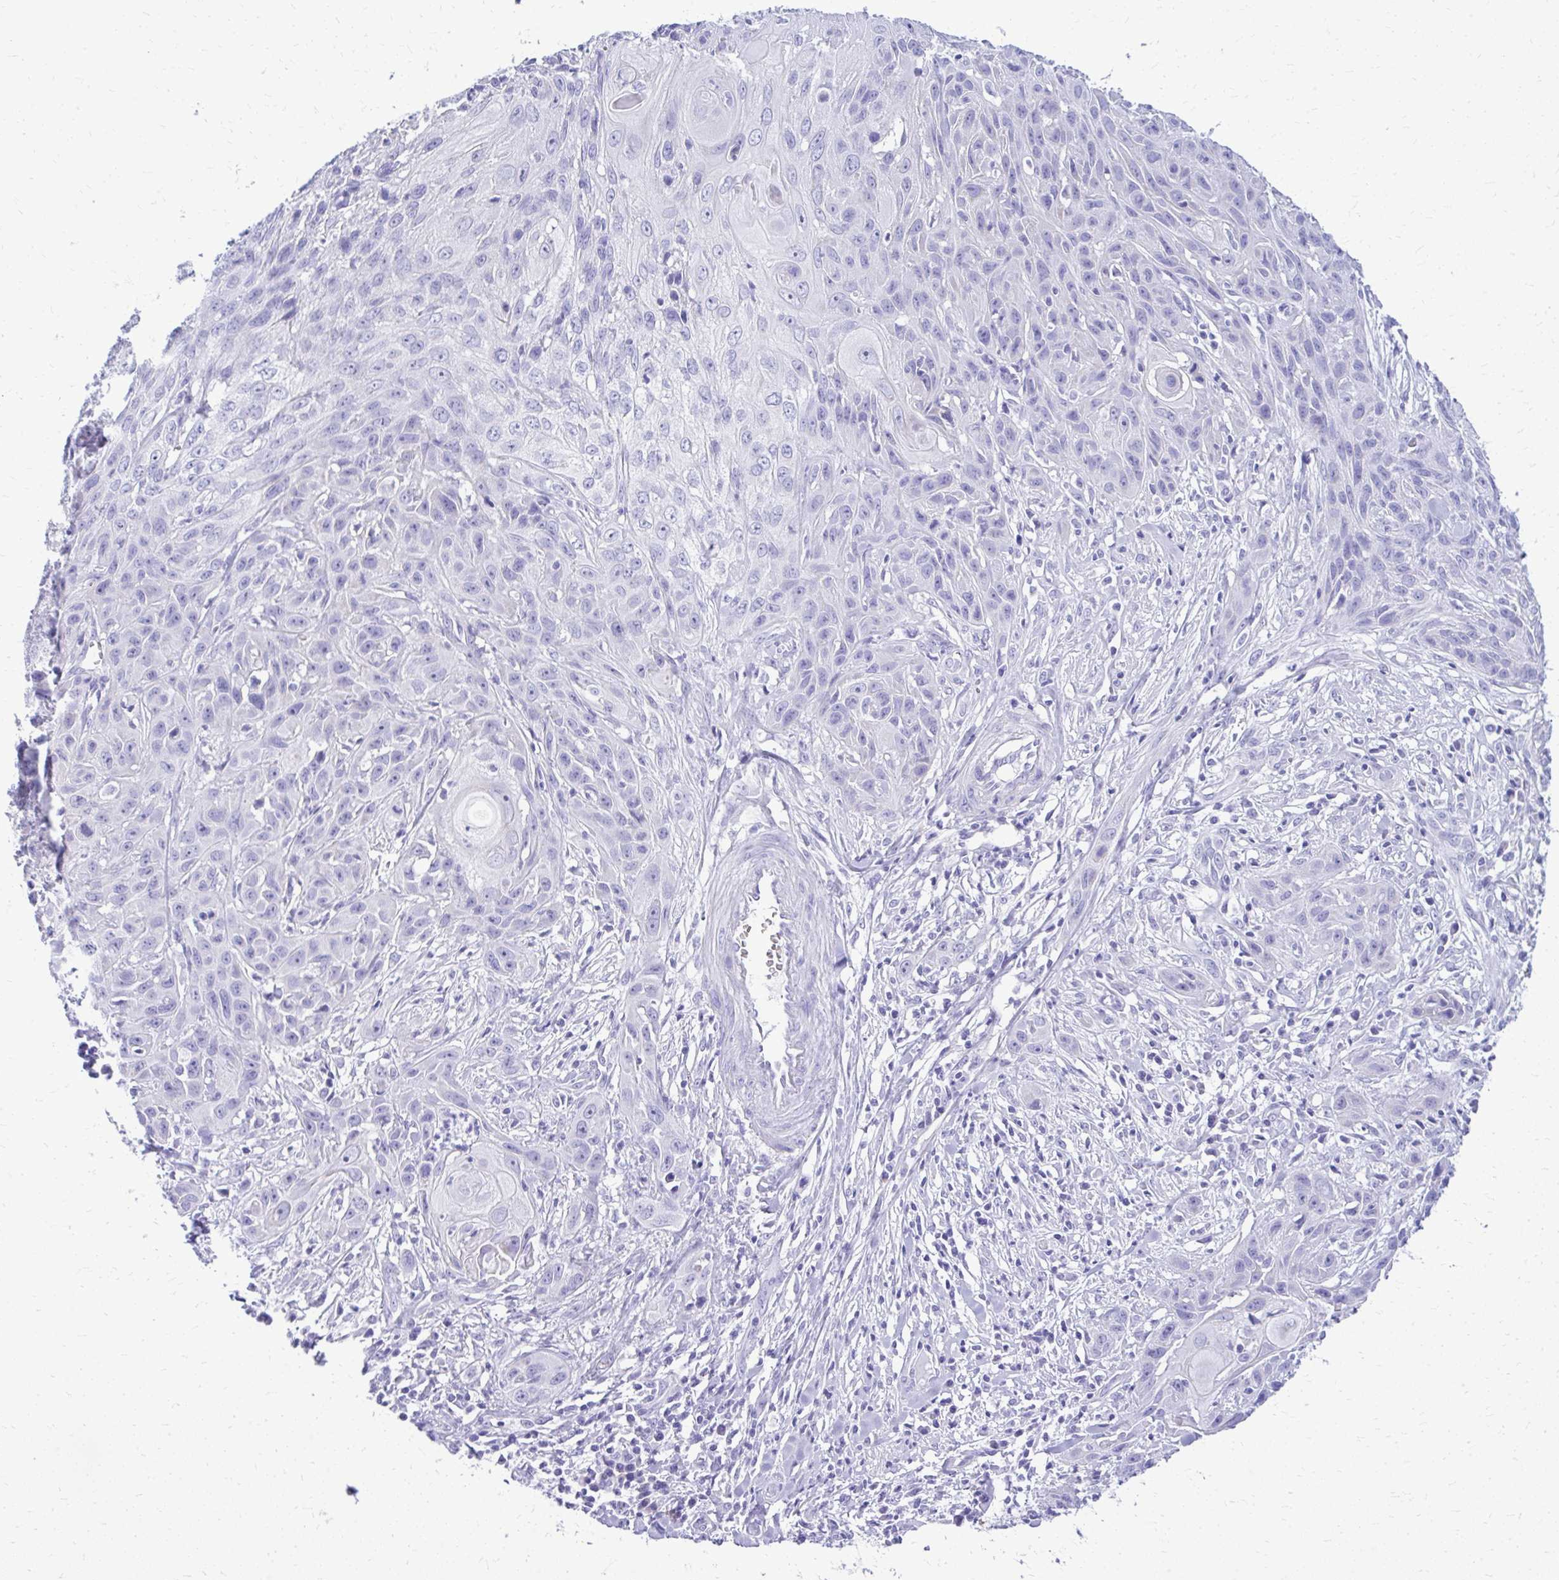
{"staining": {"intensity": "negative", "quantity": "none", "location": "none"}, "tissue": "skin cancer", "cell_type": "Tumor cells", "image_type": "cancer", "snomed": [{"axis": "morphology", "description": "Squamous cell carcinoma, NOS"}, {"axis": "topography", "description": "Skin"}, {"axis": "topography", "description": "Vulva"}], "caption": "A histopathology image of human skin squamous cell carcinoma is negative for staining in tumor cells.", "gene": "RALYL", "patient": {"sex": "female", "age": 83}}